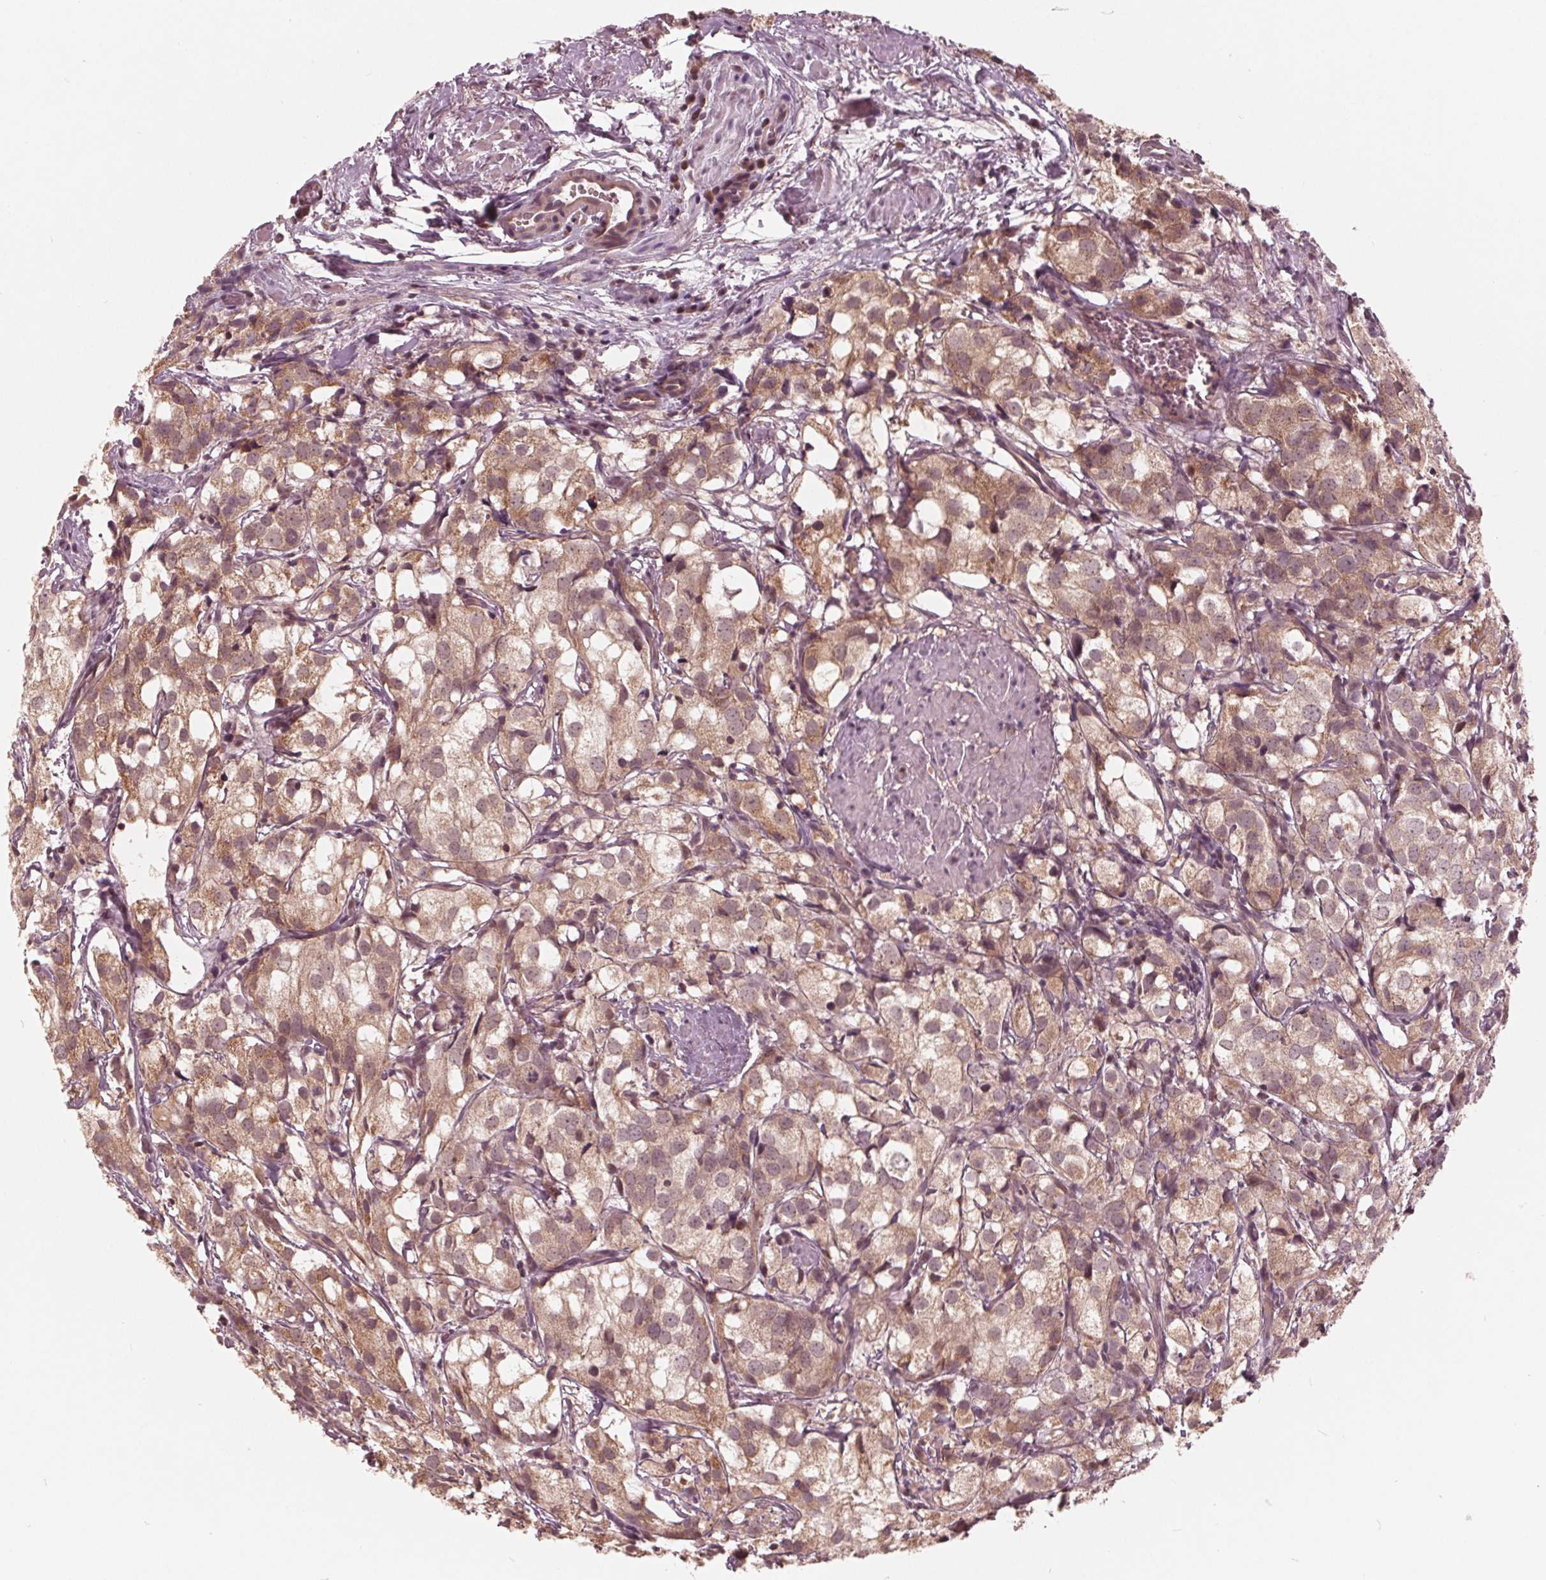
{"staining": {"intensity": "moderate", "quantity": ">75%", "location": "cytoplasmic/membranous"}, "tissue": "prostate cancer", "cell_type": "Tumor cells", "image_type": "cancer", "snomed": [{"axis": "morphology", "description": "Adenocarcinoma, High grade"}, {"axis": "topography", "description": "Prostate"}], "caption": "High-grade adenocarcinoma (prostate) stained with a brown dye displays moderate cytoplasmic/membranous positive staining in approximately >75% of tumor cells.", "gene": "UBALD1", "patient": {"sex": "male", "age": 86}}